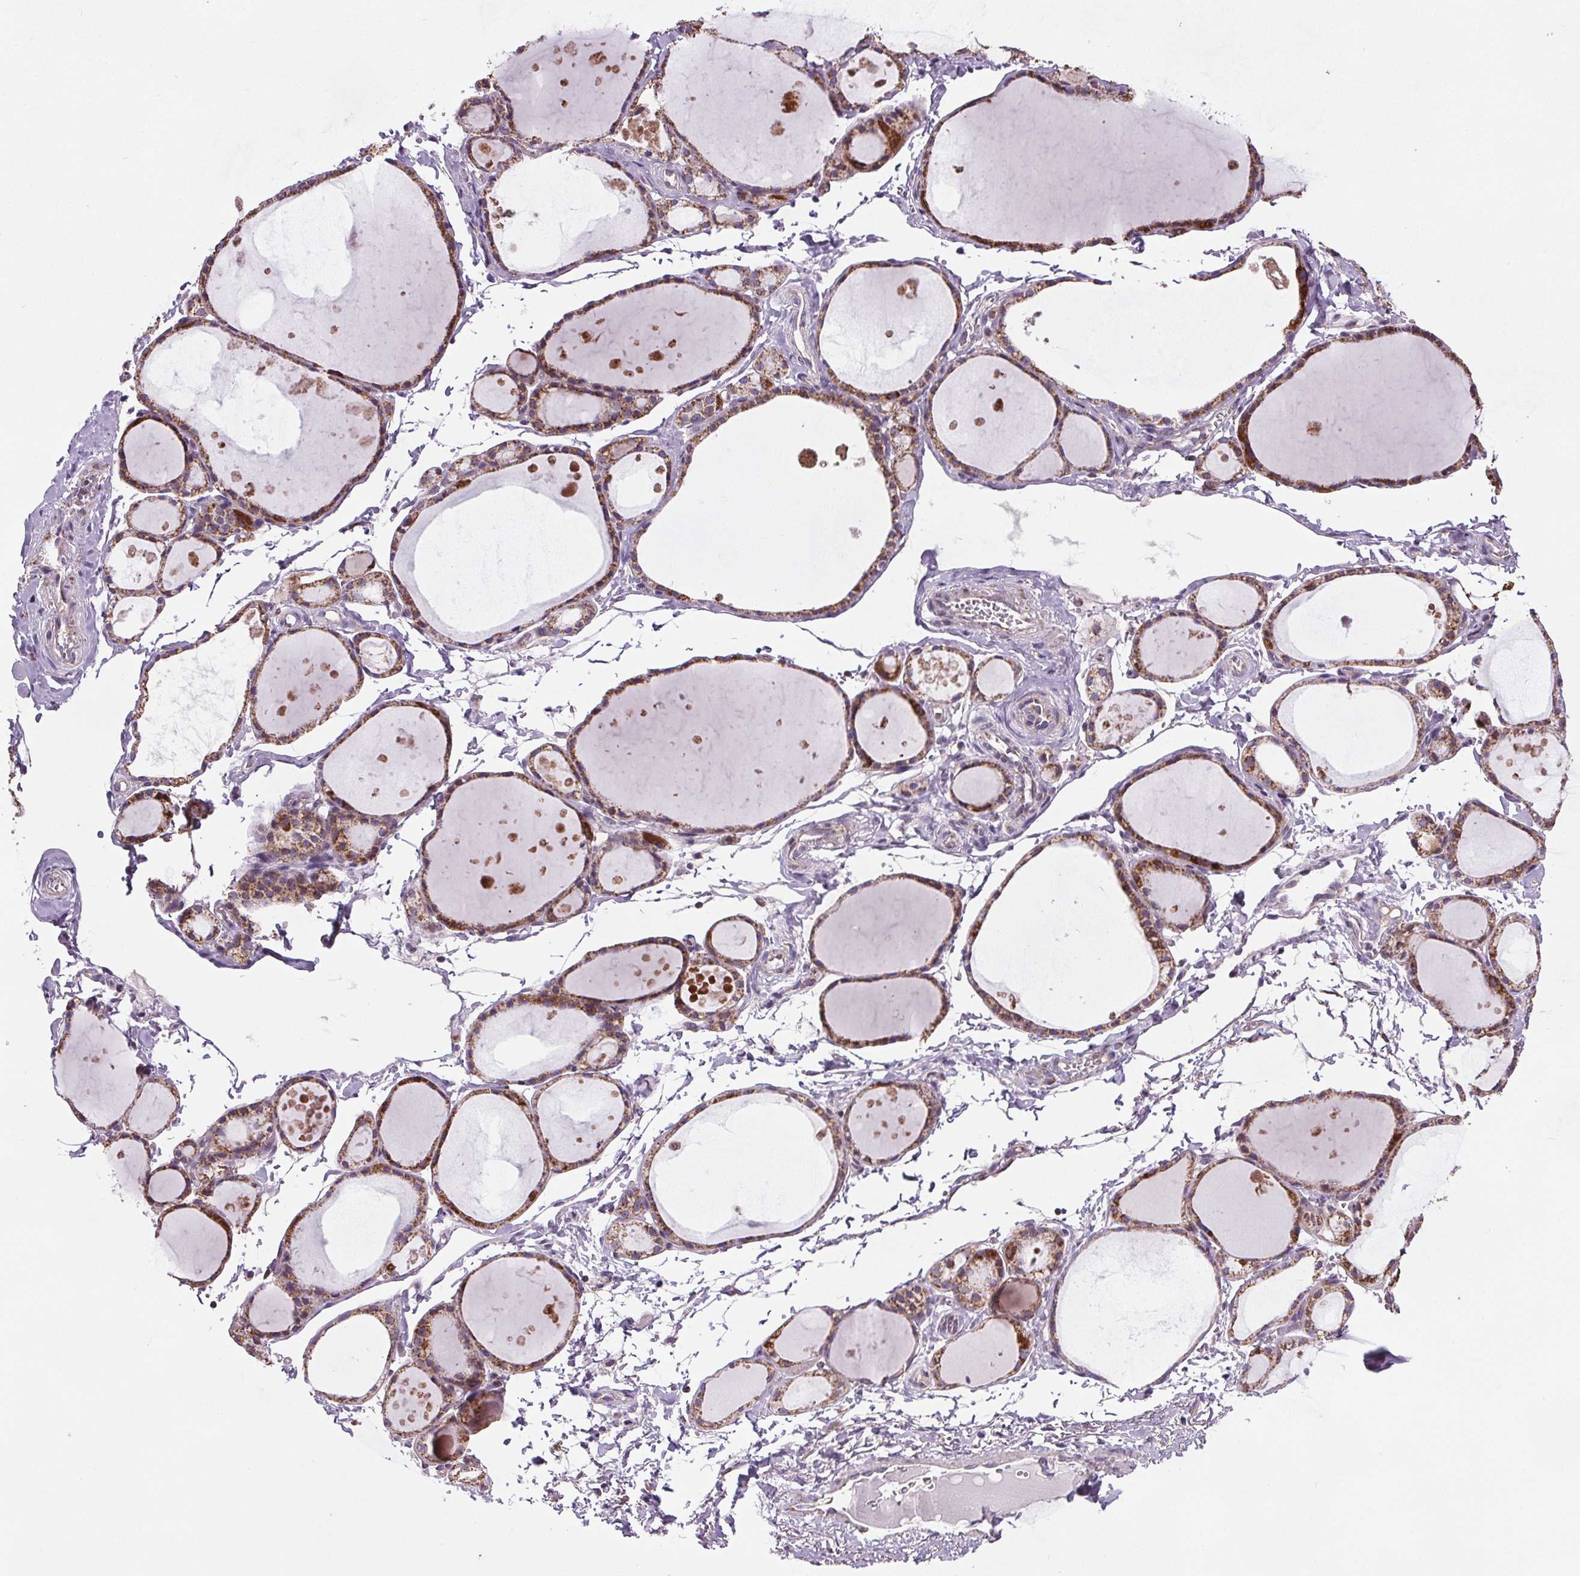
{"staining": {"intensity": "strong", "quantity": ">75%", "location": "cytoplasmic/membranous"}, "tissue": "thyroid gland", "cell_type": "Glandular cells", "image_type": "normal", "snomed": [{"axis": "morphology", "description": "Normal tissue, NOS"}, {"axis": "topography", "description": "Thyroid gland"}], "caption": "A high amount of strong cytoplasmic/membranous expression is present in approximately >75% of glandular cells in normal thyroid gland.", "gene": "SUCLA2", "patient": {"sex": "male", "age": 68}}